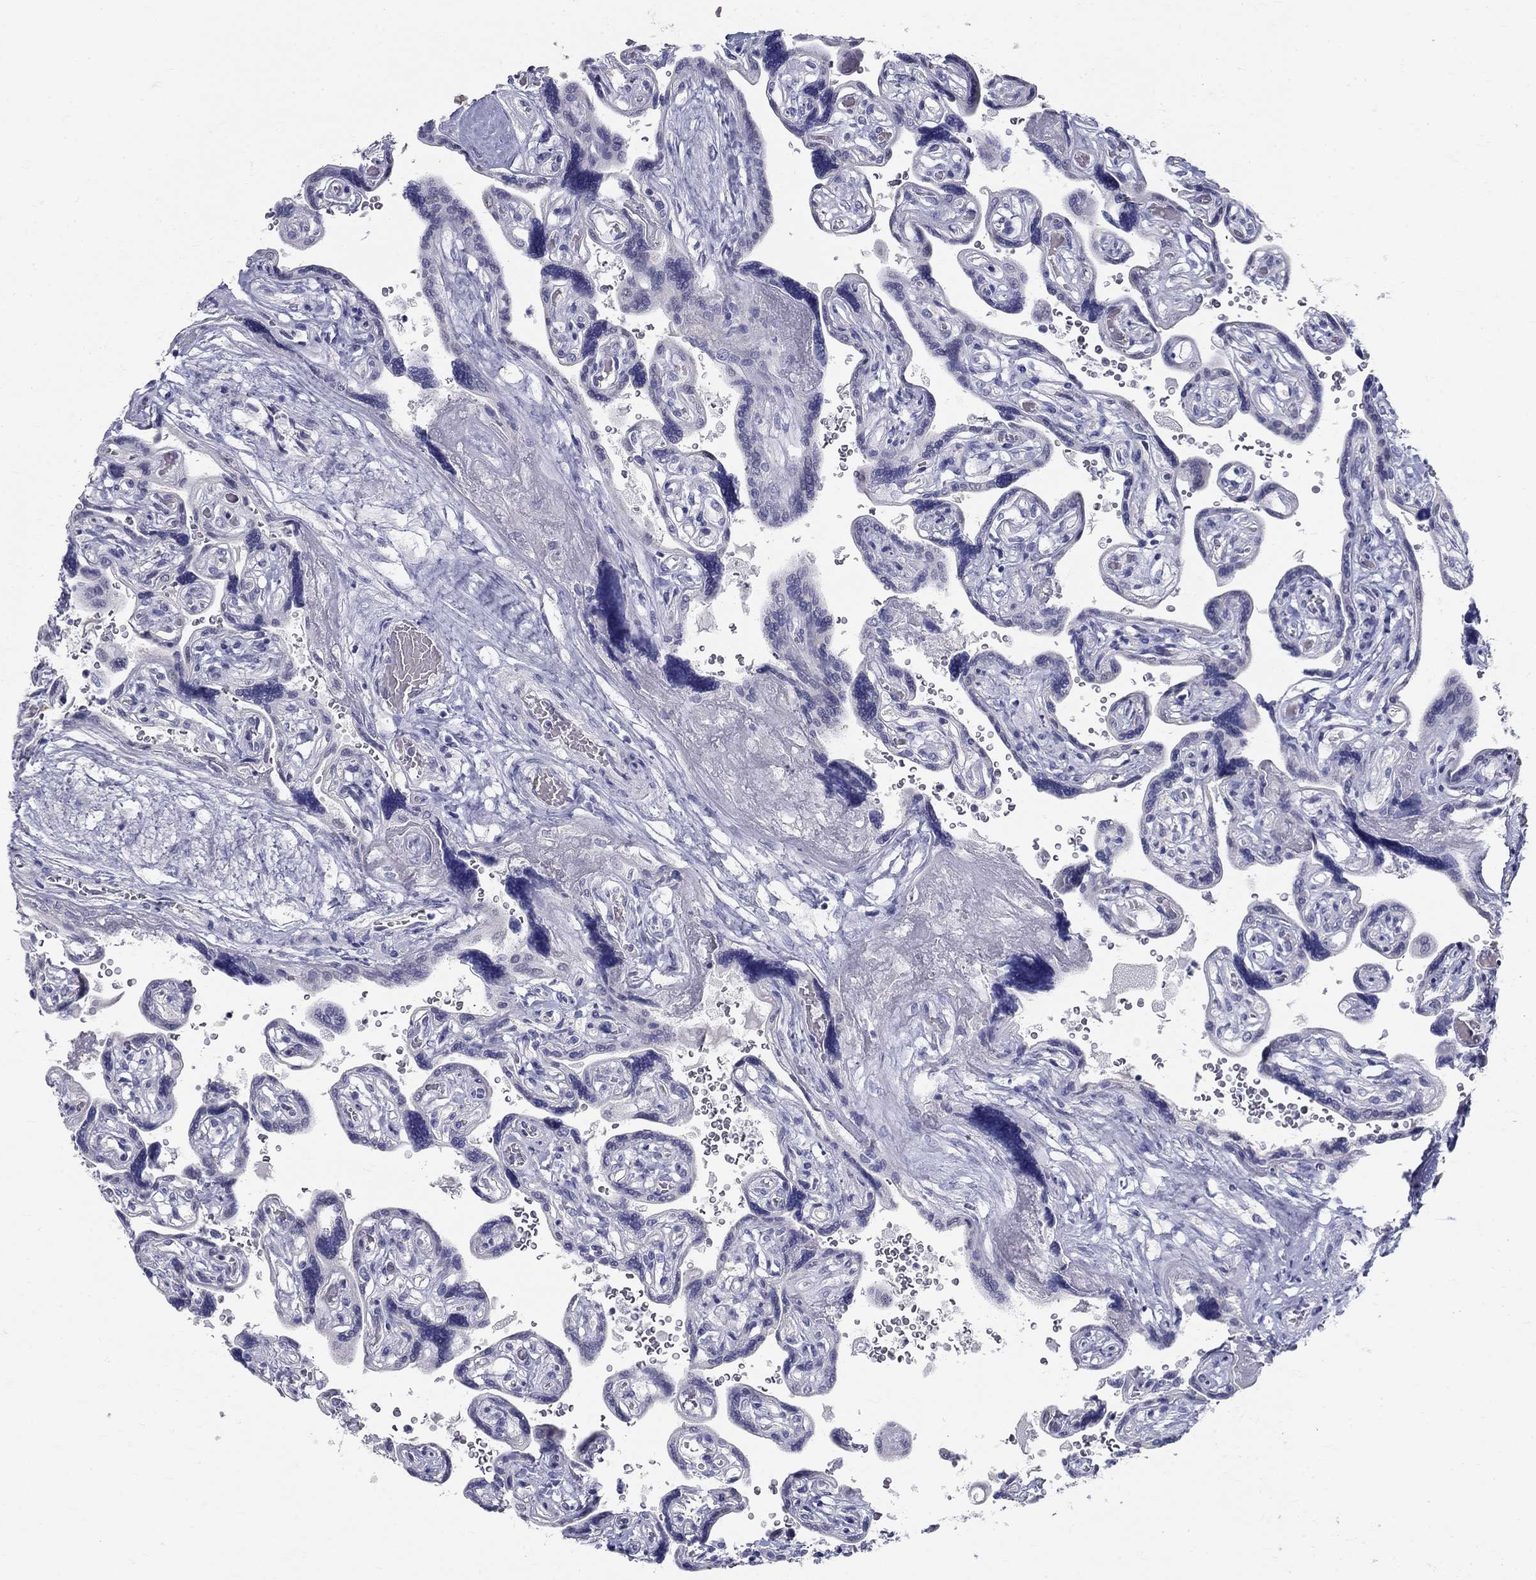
{"staining": {"intensity": "negative", "quantity": "none", "location": "none"}, "tissue": "placenta", "cell_type": "Decidual cells", "image_type": "normal", "snomed": [{"axis": "morphology", "description": "Normal tissue, NOS"}, {"axis": "topography", "description": "Placenta"}], "caption": "The image displays no staining of decidual cells in unremarkable placenta. (DAB IHC visualized using brightfield microscopy, high magnification).", "gene": "ENSG00000290147", "patient": {"sex": "female", "age": 32}}